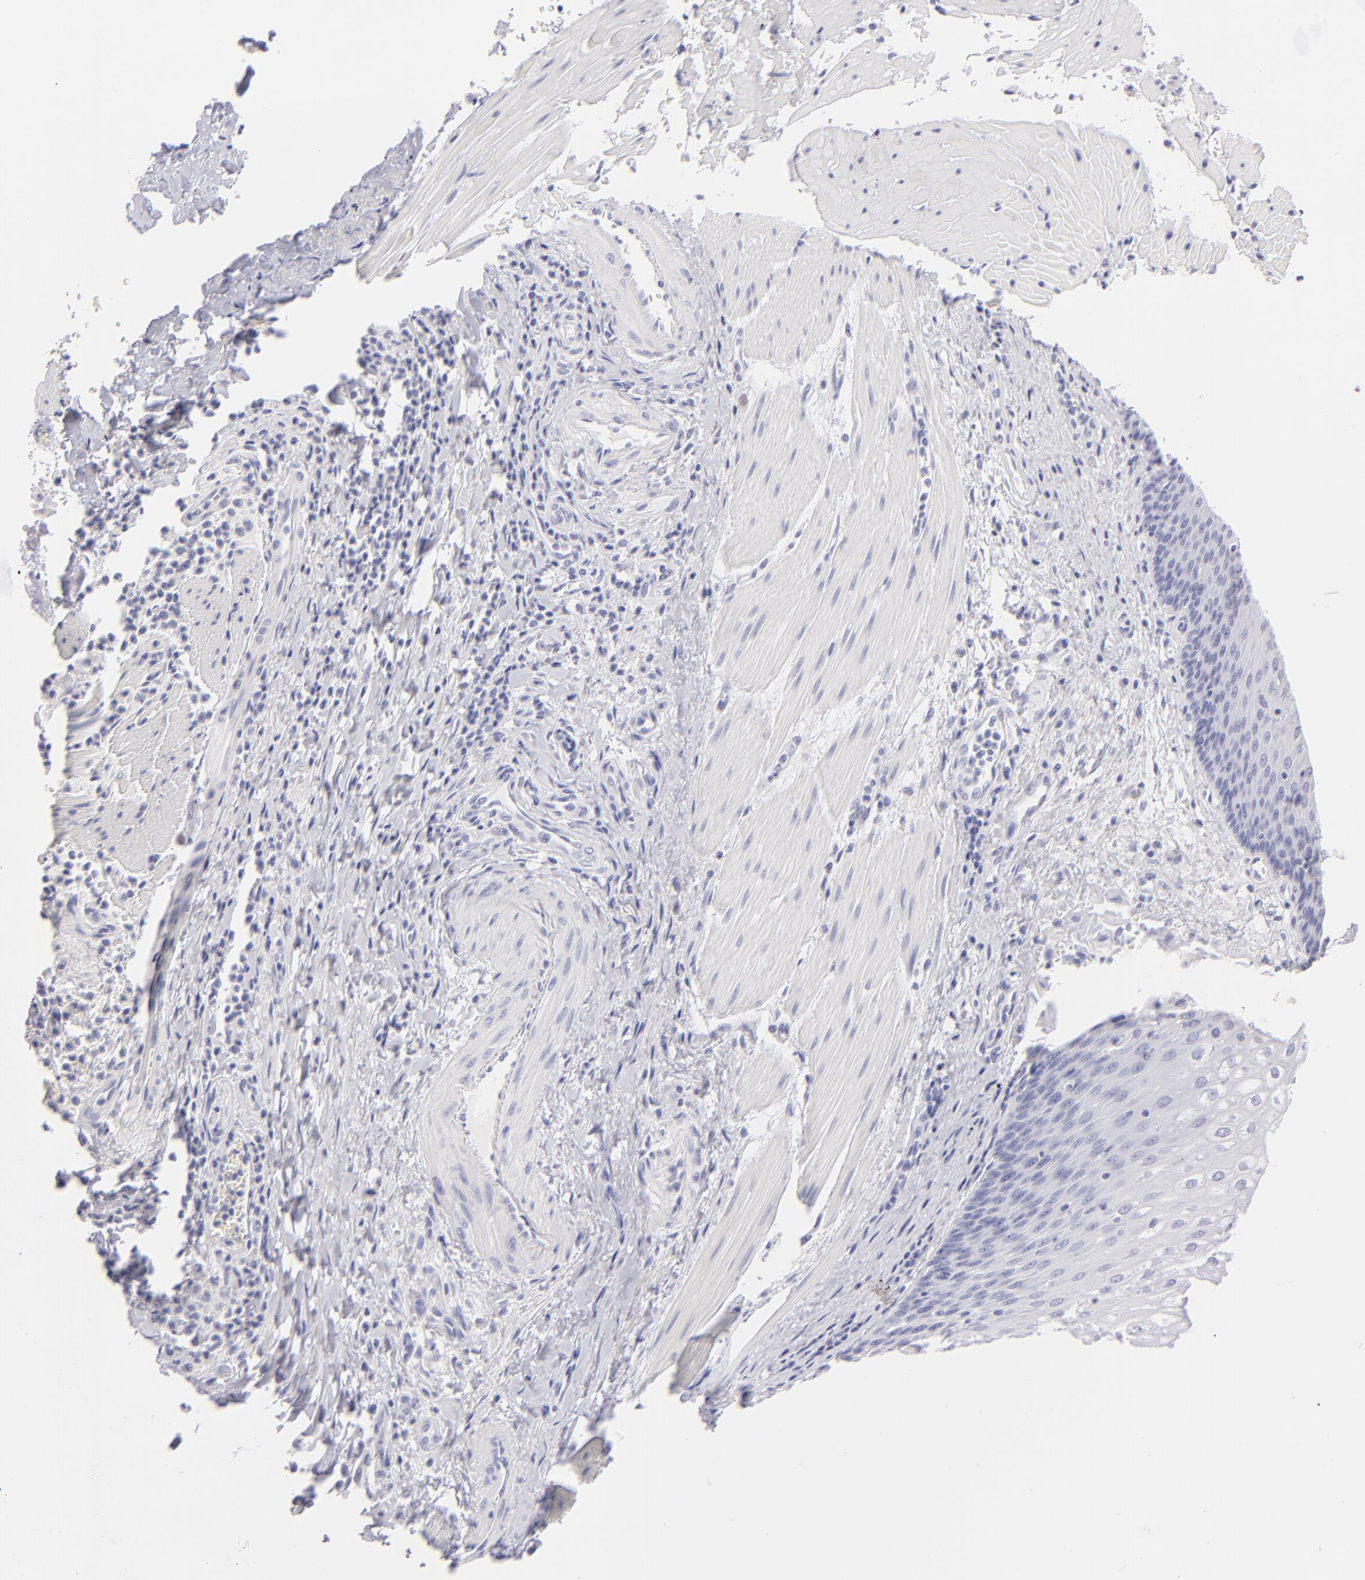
{"staining": {"intensity": "negative", "quantity": "none", "location": "none"}, "tissue": "esophagus", "cell_type": "Squamous epithelial cells", "image_type": "normal", "snomed": [{"axis": "morphology", "description": "Normal tissue, NOS"}, {"axis": "topography", "description": "Esophagus"}], "caption": "A high-resolution photomicrograph shows immunohistochemistry staining of benign esophagus, which reveals no significant staining in squamous epithelial cells. (Immunohistochemistry (ihc), brightfield microscopy, high magnification).", "gene": "FCER2", "patient": {"sex": "female", "age": 61}}